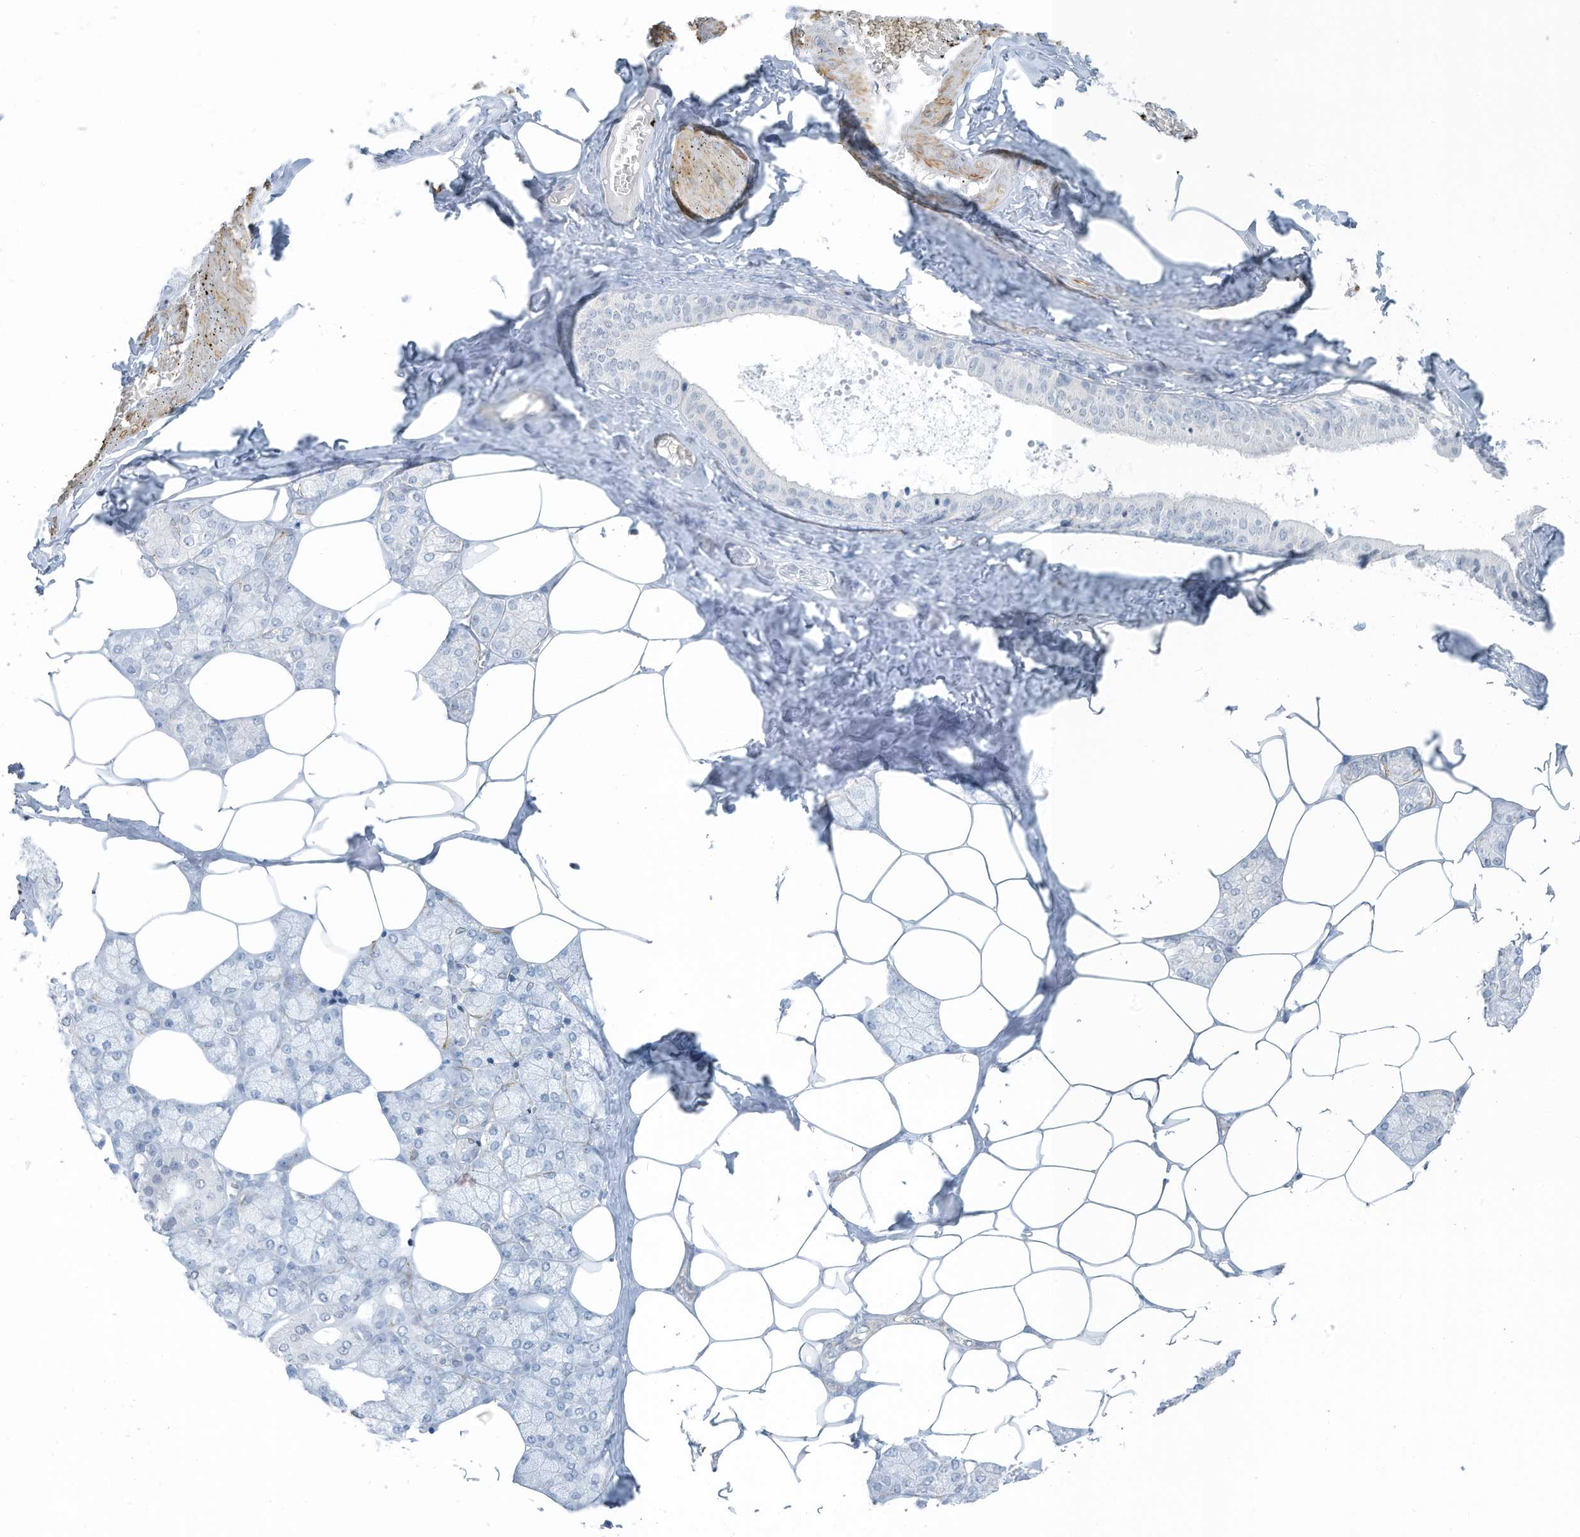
{"staining": {"intensity": "weak", "quantity": "<25%", "location": "cytoplasmic/membranous"}, "tissue": "salivary gland", "cell_type": "Glandular cells", "image_type": "normal", "snomed": [{"axis": "morphology", "description": "Normal tissue, NOS"}, {"axis": "topography", "description": "Salivary gland"}], "caption": "Immunohistochemistry (IHC) histopathology image of unremarkable salivary gland: human salivary gland stained with DAB exhibits no significant protein expression in glandular cells.", "gene": "ZNF846", "patient": {"sex": "male", "age": 62}}